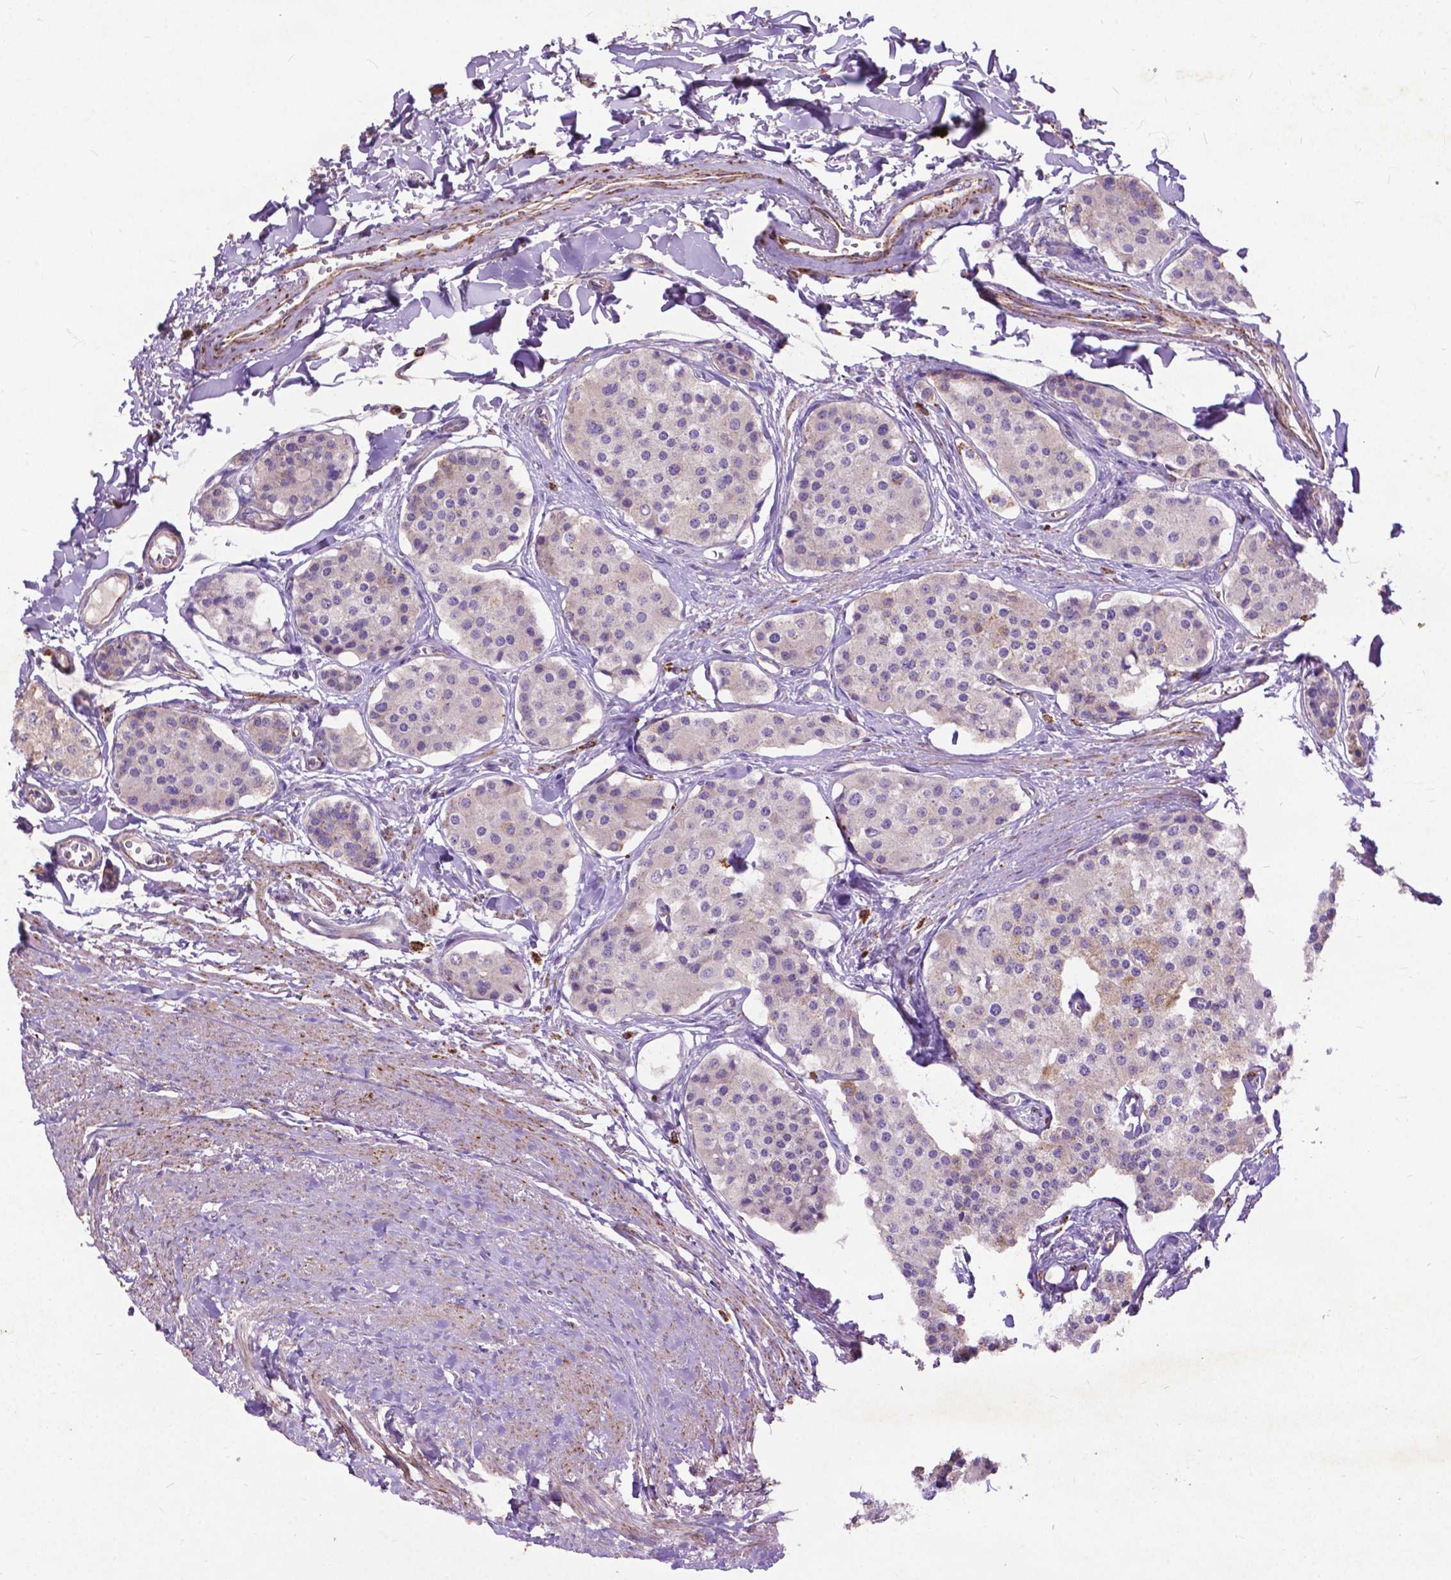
{"staining": {"intensity": "weak", "quantity": "<25%", "location": "cytoplasmic/membranous"}, "tissue": "carcinoid", "cell_type": "Tumor cells", "image_type": "cancer", "snomed": [{"axis": "morphology", "description": "Carcinoid, malignant, NOS"}, {"axis": "topography", "description": "Small intestine"}], "caption": "This image is of carcinoid (malignant) stained with immunohistochemistry (IHC) to label a protein in brown with the nuclei are counter-stained blue. There is no positivity in tumor cells.", "gene": "THEGL", "patient": {"sex": "female", "age": 65}}